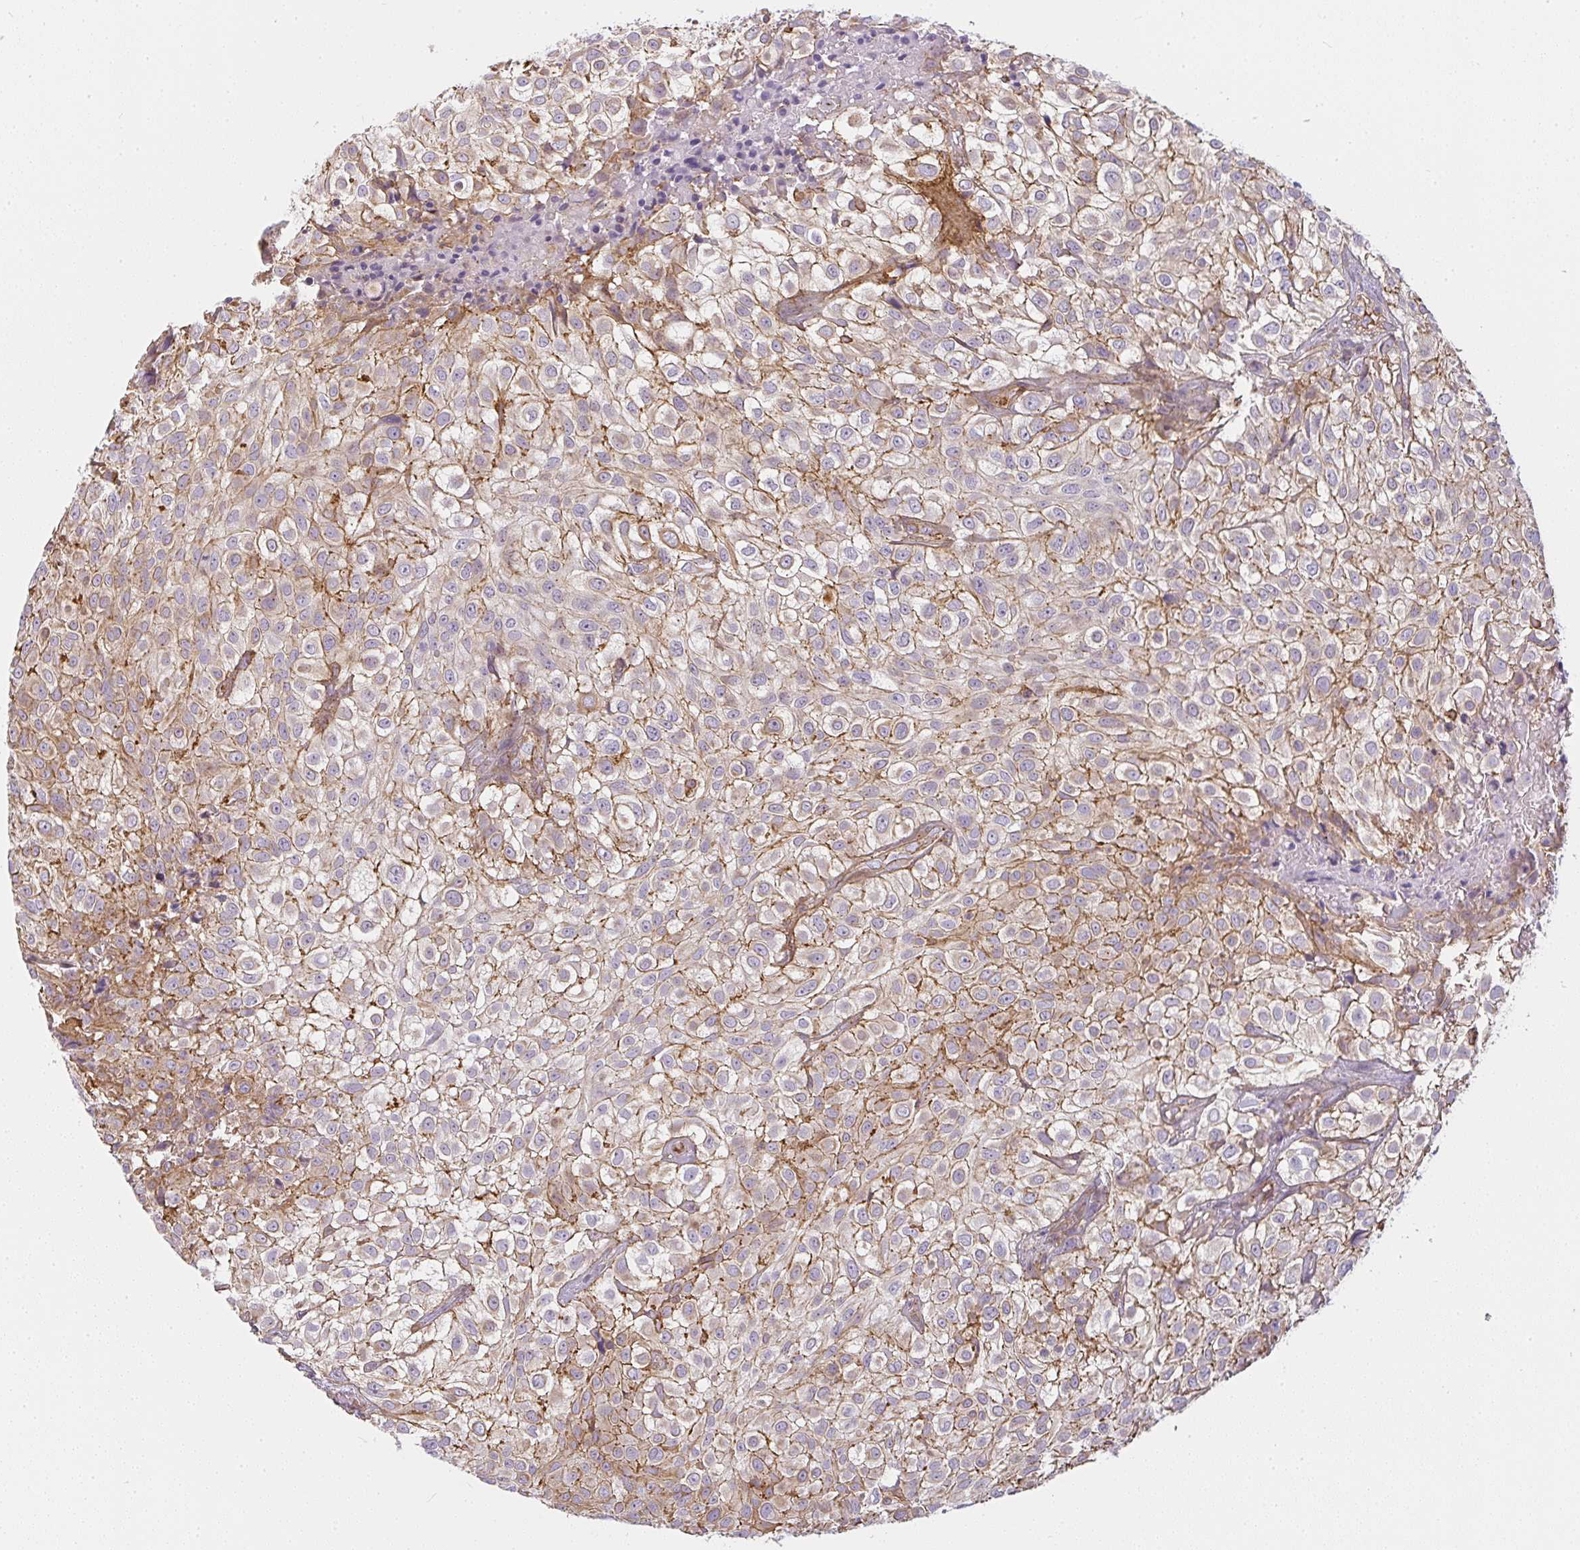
{"staining": {"intensity": "moderate", "quantity": "25%-75%", "location": "cytoplasmic/membranous"}, "tissue": "urothelial cancer", "cell_type": "Tumor cells", "image_type": "cancer", "snomed": [{"axis": "morphology", "description": "Urothelial carcinoma, High grade"}, {"axis": "topography", "description": "Urinary bladder"}], "caption": "Tumor cells show medium levels of moderate cytoplasmic/membranous expression in approximately 25%-75% of cells in human urothelial cancer.", "gene": "SULF1", "patient": {"sex": "male", "age": 56}}